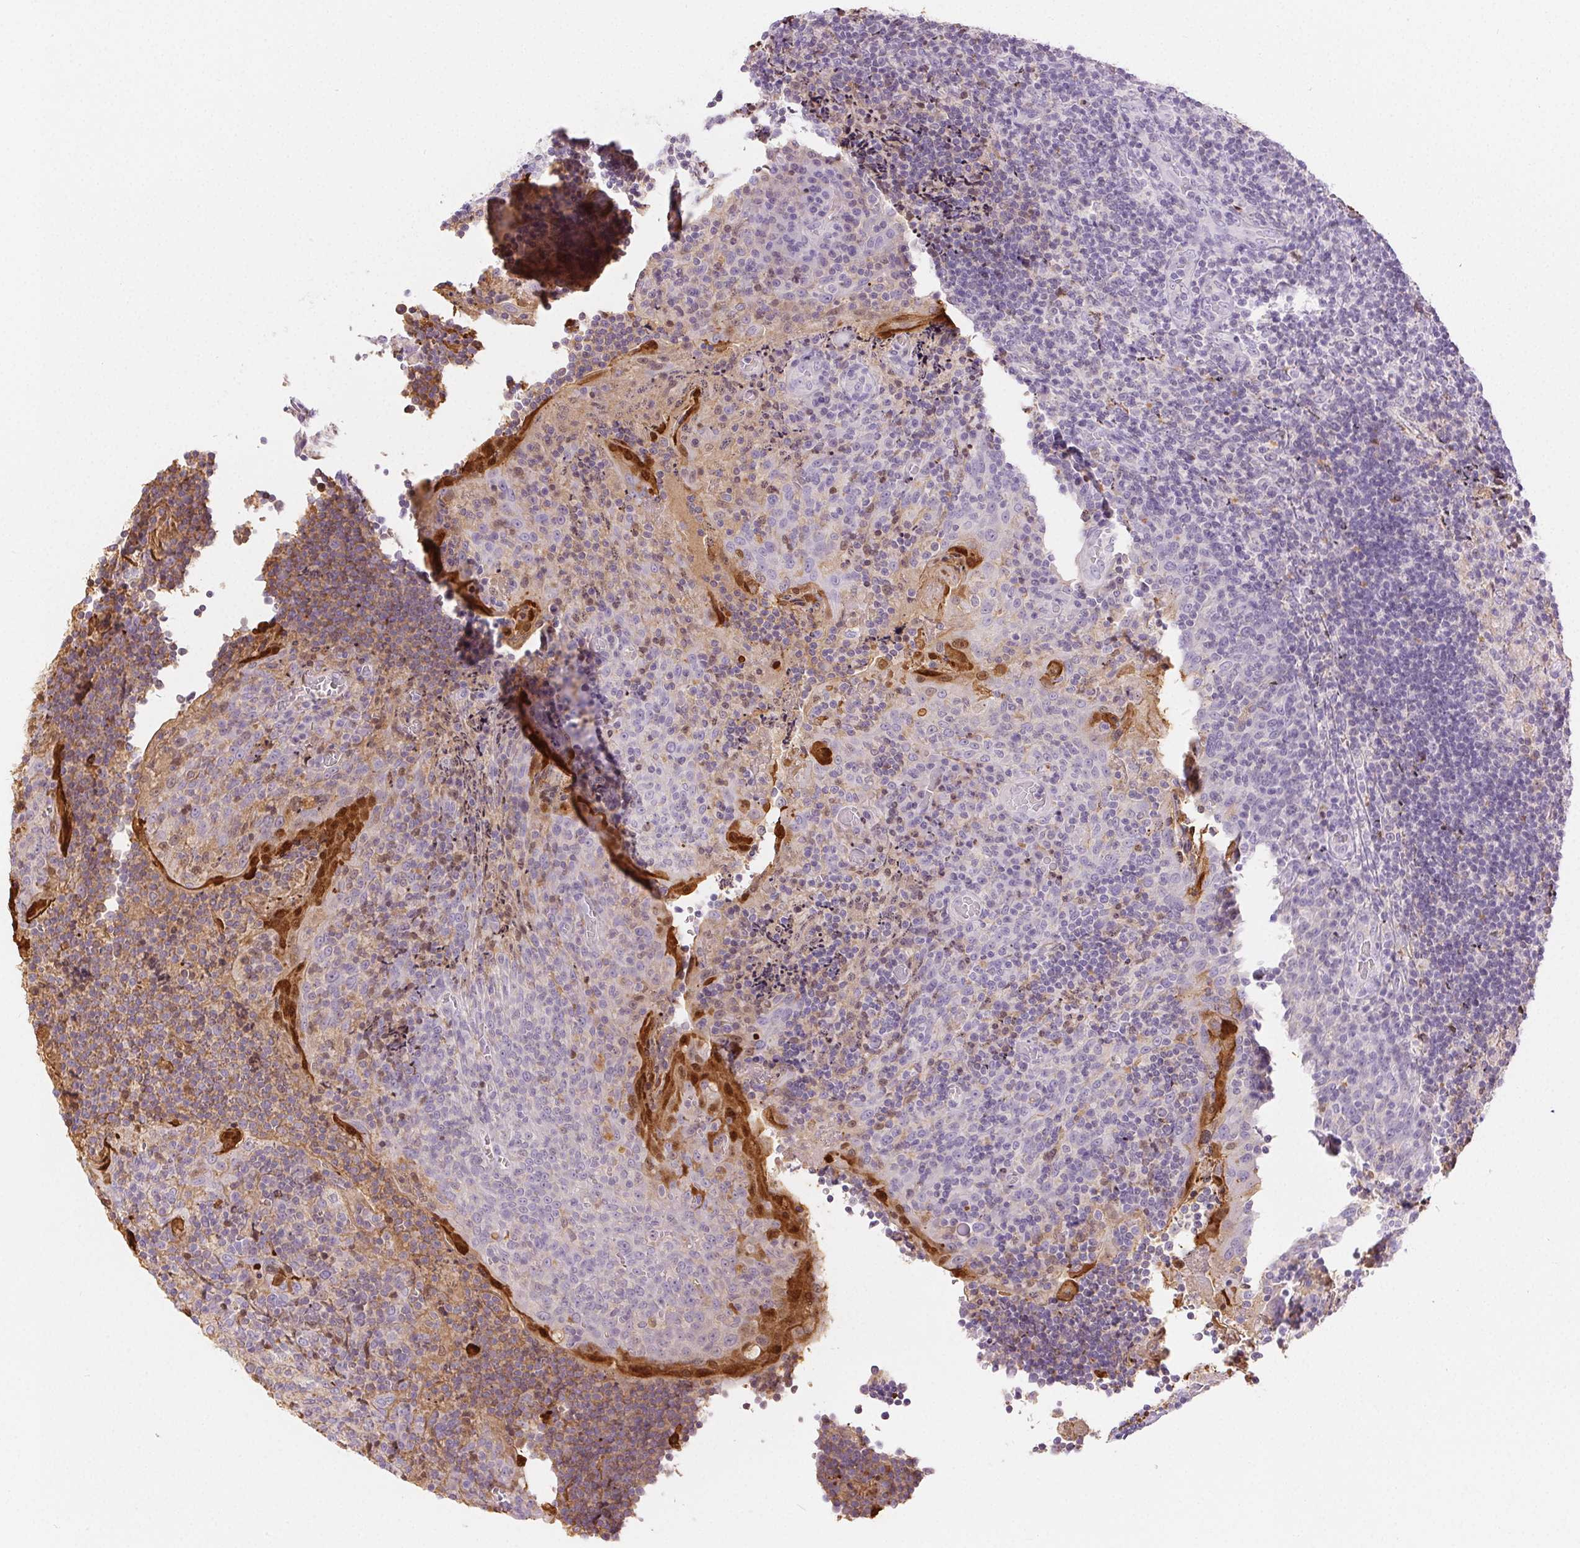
{"staining": {"intensity": "negative", "quantity": "none", "location": "none"}, "tissue": "tonsil", "cell_type": "Germinal center cells", "image_type": "normal", "snomed": [{"axis": "morphology", "description": "Normal tissue, NOS"}, {"axis": "topography", "description": "Tonsil"}], "caption": "Micrograph shows no protein positivity in germinal center cells of benign tonsil.", "gene": "SPRR3", "patient": {"sex": "male", "age": 17}}